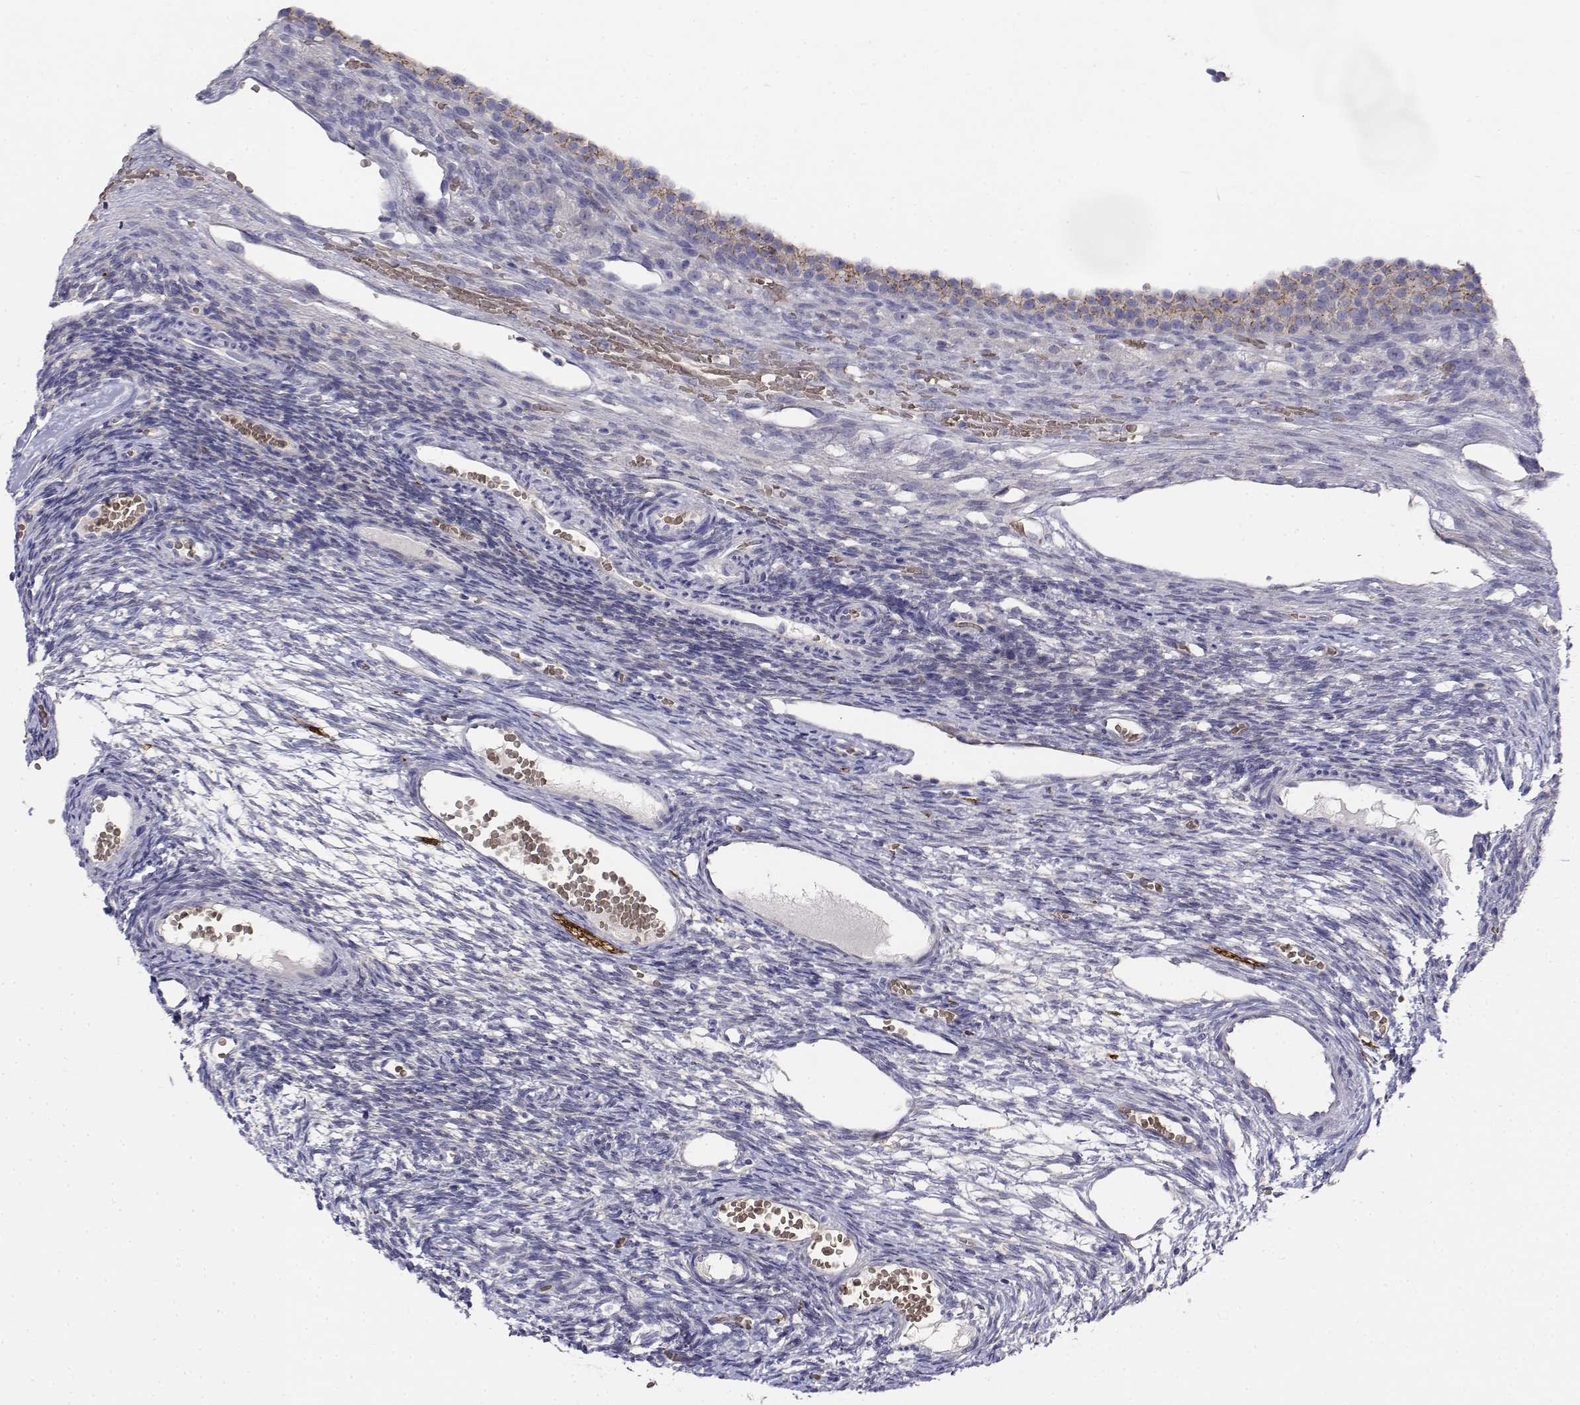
{"staining": {"intensity": "negative", "quantity": "none", "location": "none"}, "tissue": "ovary", "cell_type": "Follicle cells", "image_type": "normal", "snomed": [{"axis": "morphology", "description": "Normal tissue, NOS"}, {"axis": "topography", "description": "Ovary"}], "caption": "IHC image of normal ovary: human ovary stained with DAB (3,3'-diaminobenzidine) reveals no significant protein expression in follicle cells. The staining is performed using DAB brown chromogen with nuclei counter-stained in using hematoxylin.", "gene": "CADM1", "patient": {"sex": "female", "age": 34}}